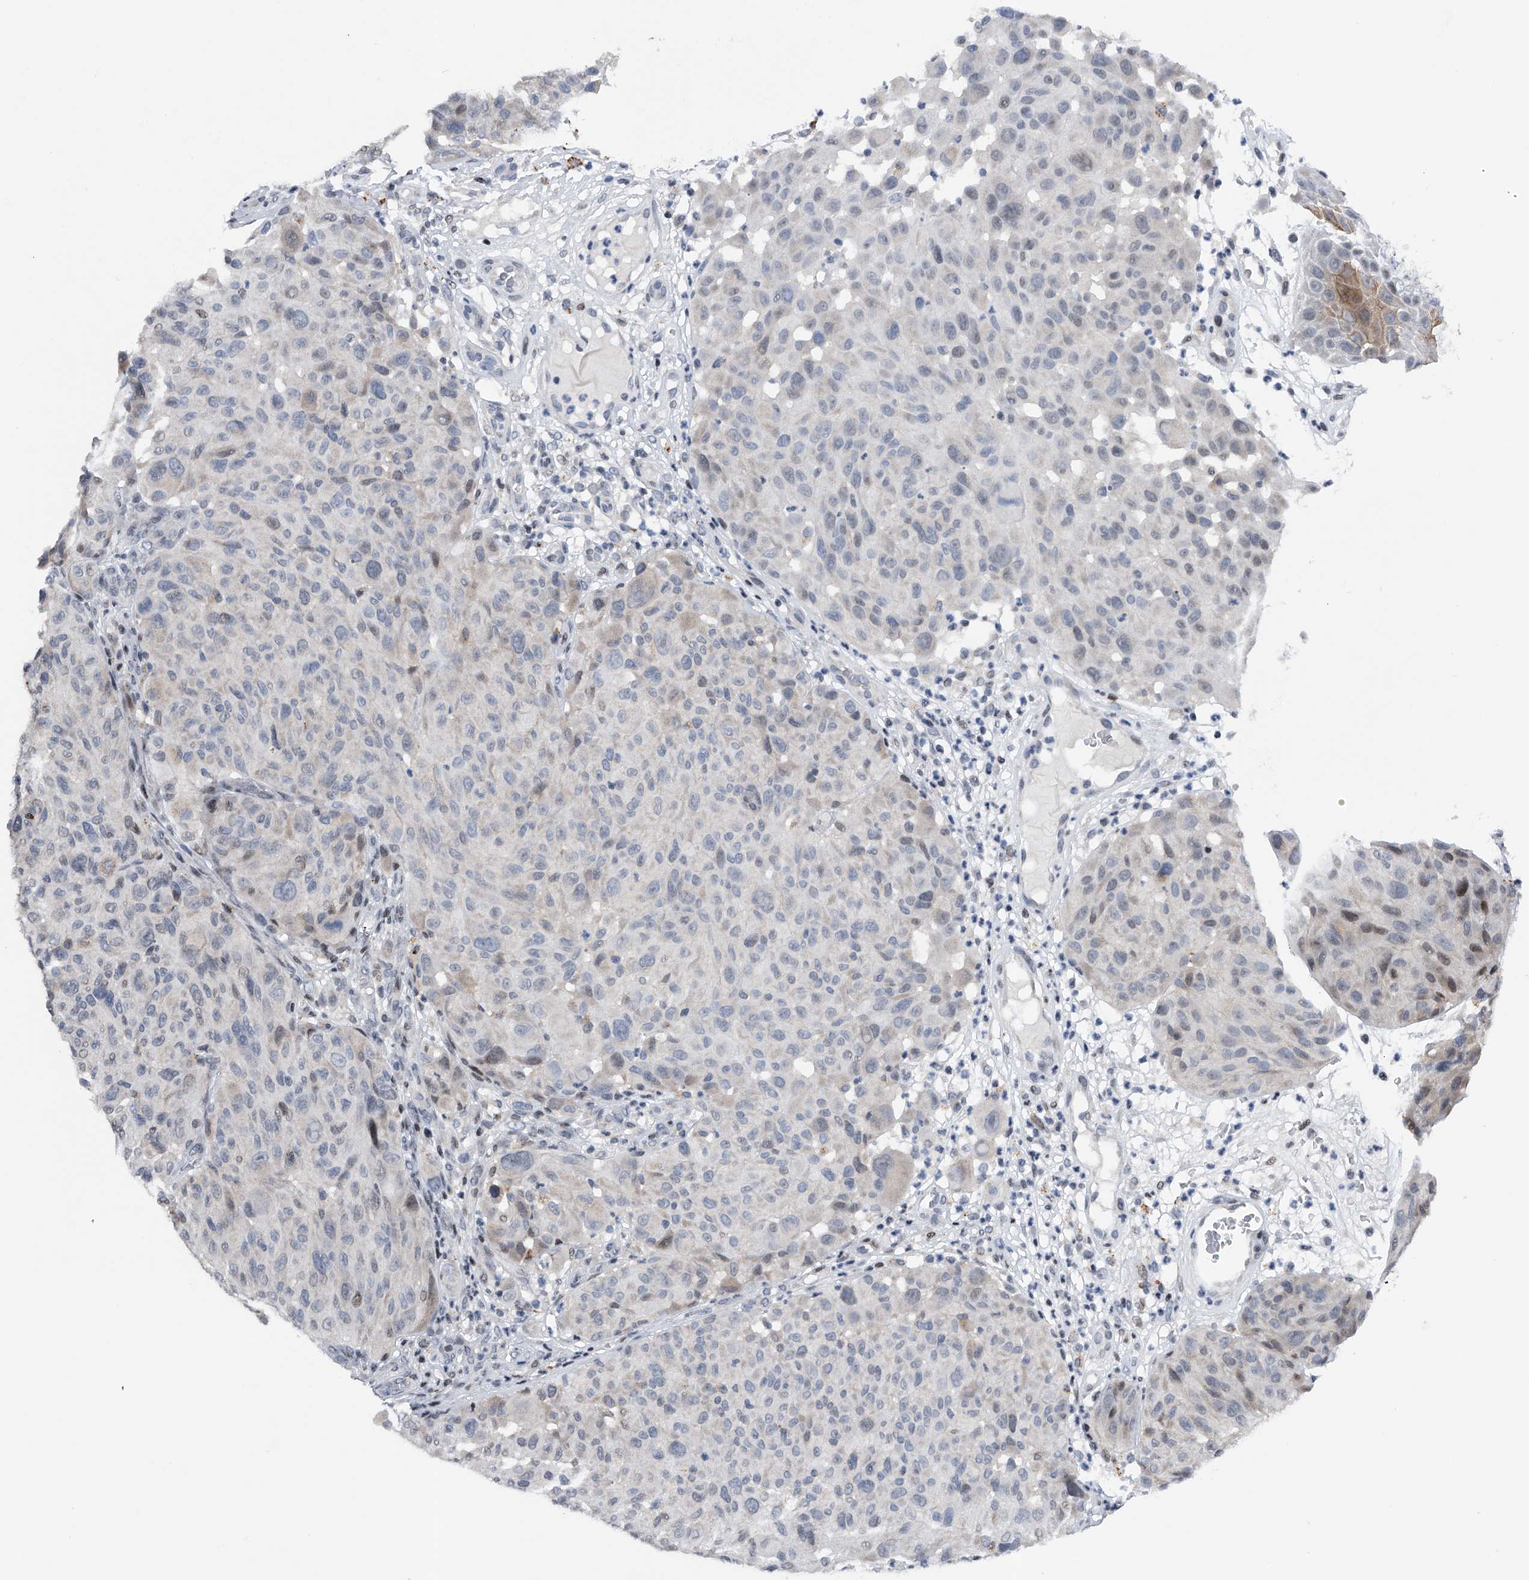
{"staining": {"intensity": "negative", "quantity": "none", "location": "none"}, "tissue": "melanoma", "cell_type": "Tumor cells", "image_type": "cancer", "snomed": [{"axis": "morphology", "description": "Malignant melanoma, NOS"}, {"axis": "topography", "description": "Skin"}], "caption": "Image shows no significant protein staining in tumor cells of melanoma. Nuclei are stained in blue.", "gene": "RWDD2A", "patient": {"sex": "male", "age": 83}}